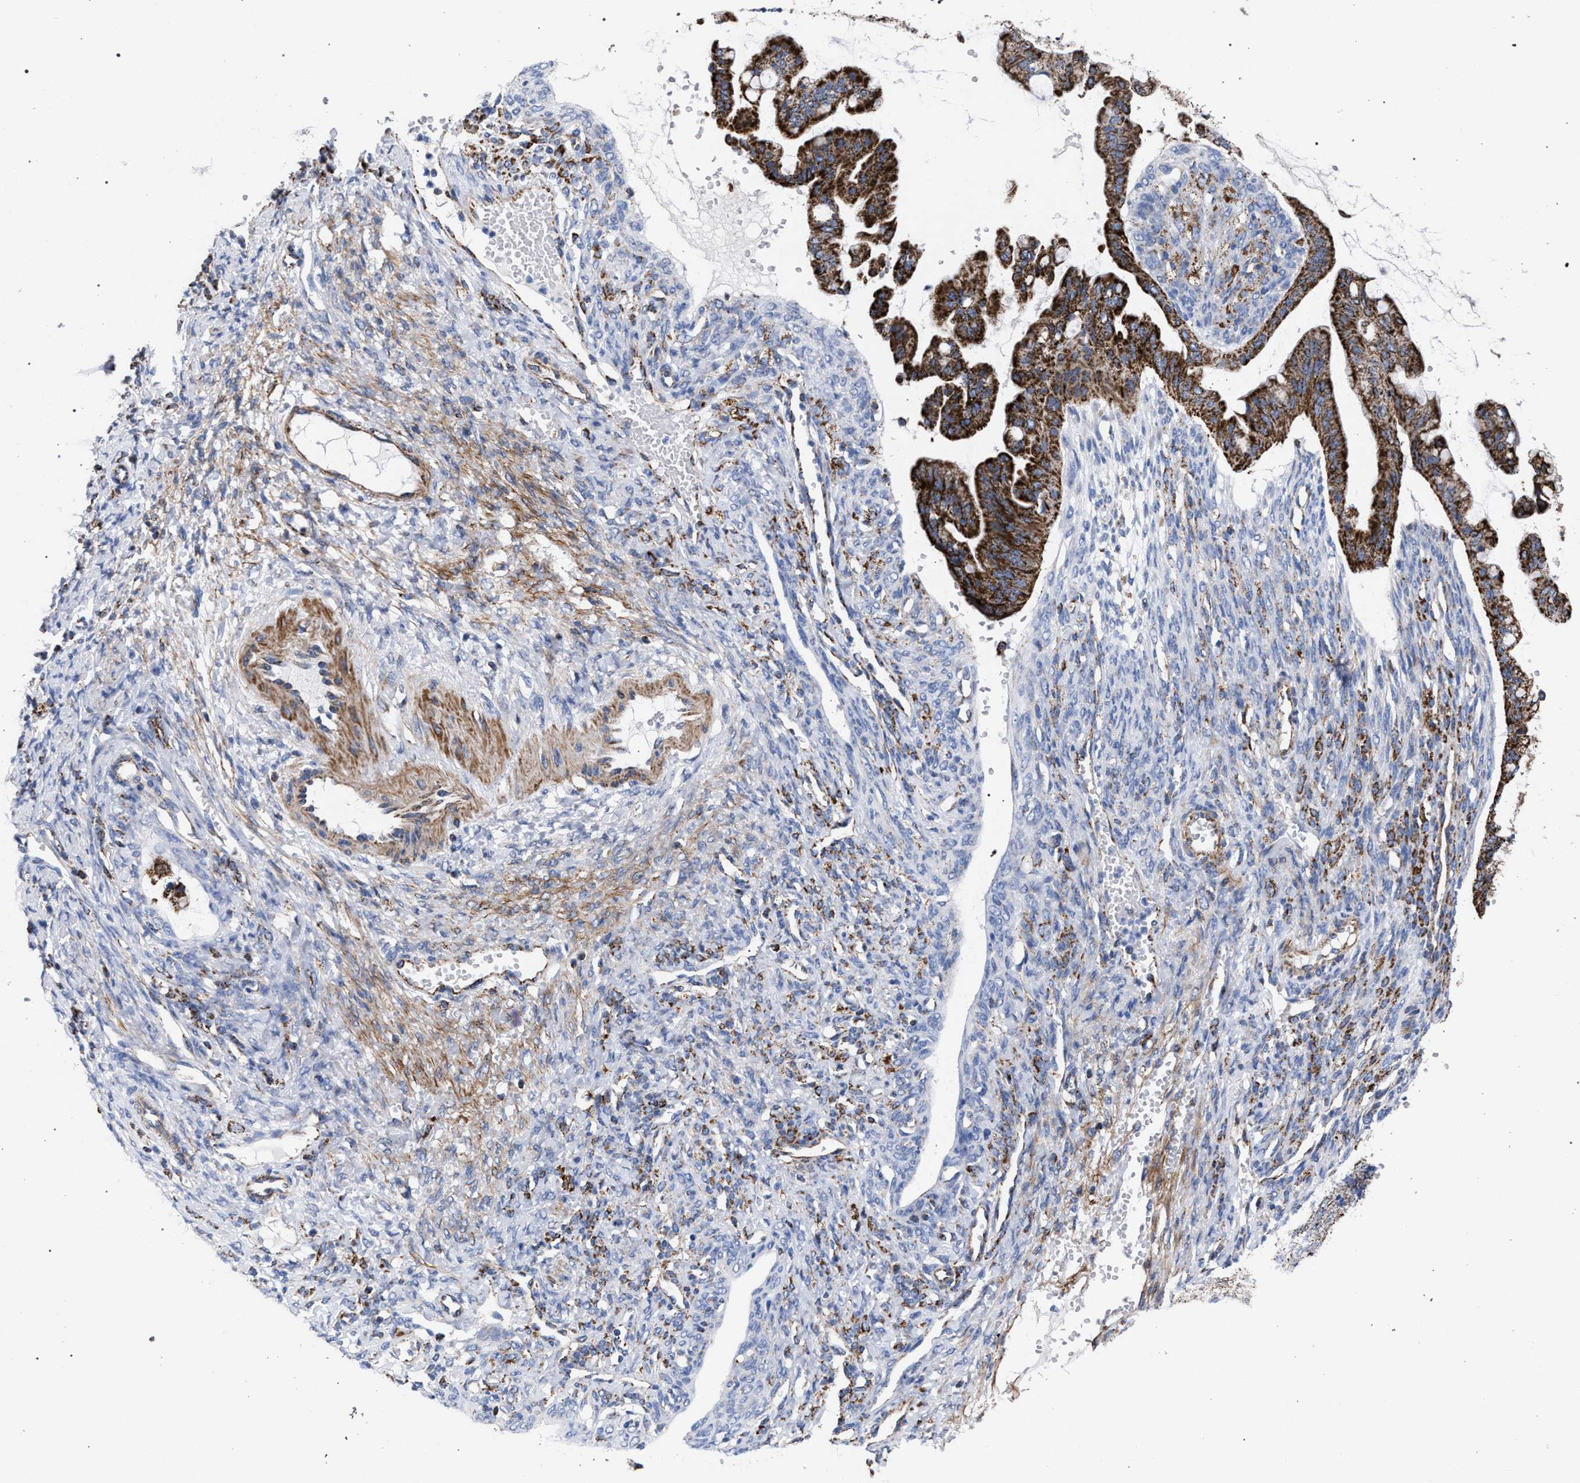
{"staining": {"intensity": "strong", "quantity": ">75%", "location": "cytoplasmic/membranous"}, "tissue": "ovarian cancer", "cell_type": "Tumor cells", "image_type": "cancer", "snomed": [{"axis": "morphology", "description": "Cystadenocarcinoma, mucinous, NOS"}, {"axis": "topography", "description": "Ovary"}], "caption": "High-power microscopy captured an IHC micrograph of ovarian cancer, revealing strong cytoplasmic/membranous positivity in about >75% of tumor cells.", "gene": "ACADS", "patient": {"sex": "female", "age": 73}}